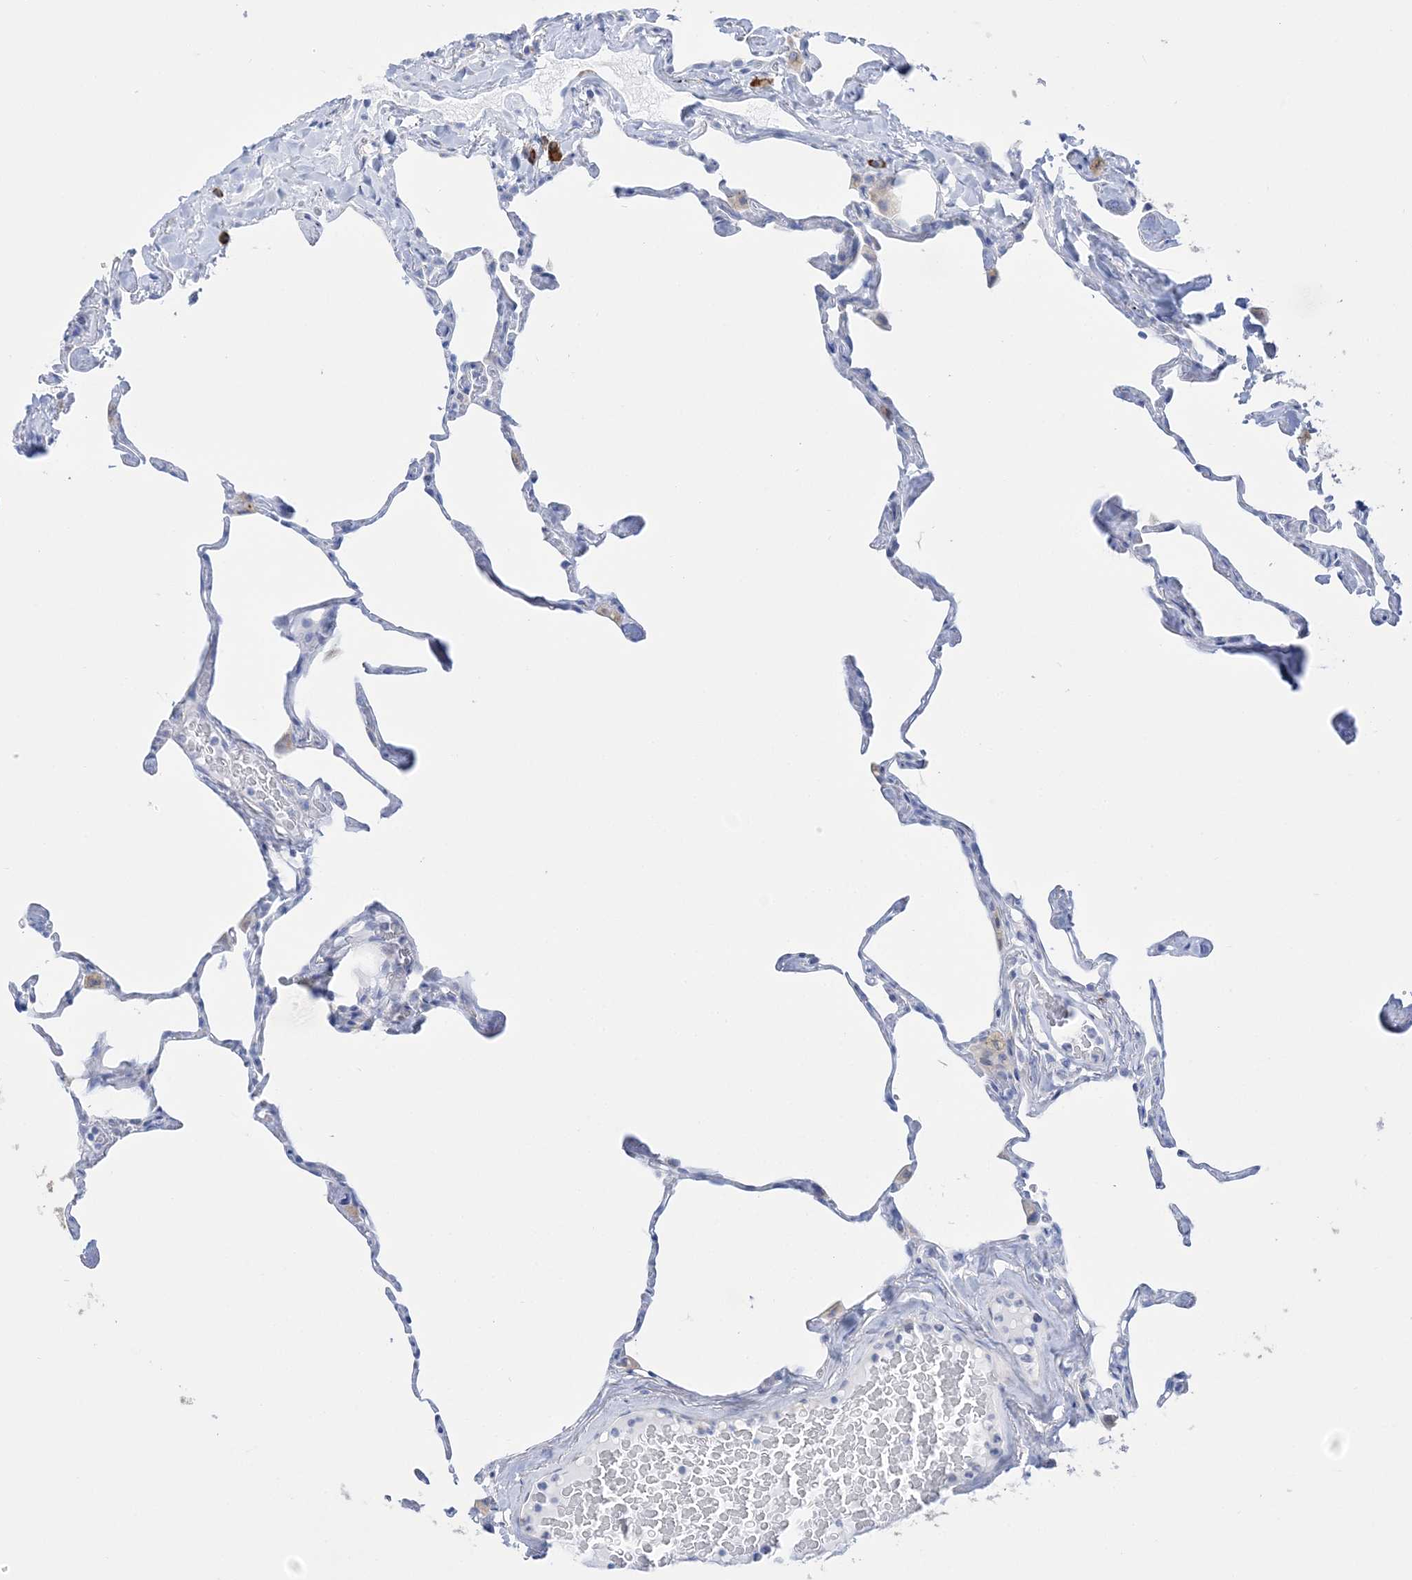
{"staining": {"intensity": "negative", "quantity": "none", "location": "none"}, "tissue": "lung", "cell_type": "Alveolar cells", "image_type": "normal", "snomed": [{"axis": "morphology", "description": "Normal tissue, NOS"}, {"axis": "topography", "description": "Lung"}], "caption": "Immunohistochemical staining of unremarkable human lung exhibits no significant expression in alveolar cells. (DAB (3,3'-diaminobenzidine) immunohistochemistry (IHC), high magnification).", "gene": "TSPYL6", "patient": {"sex": "male", "age": 65}}